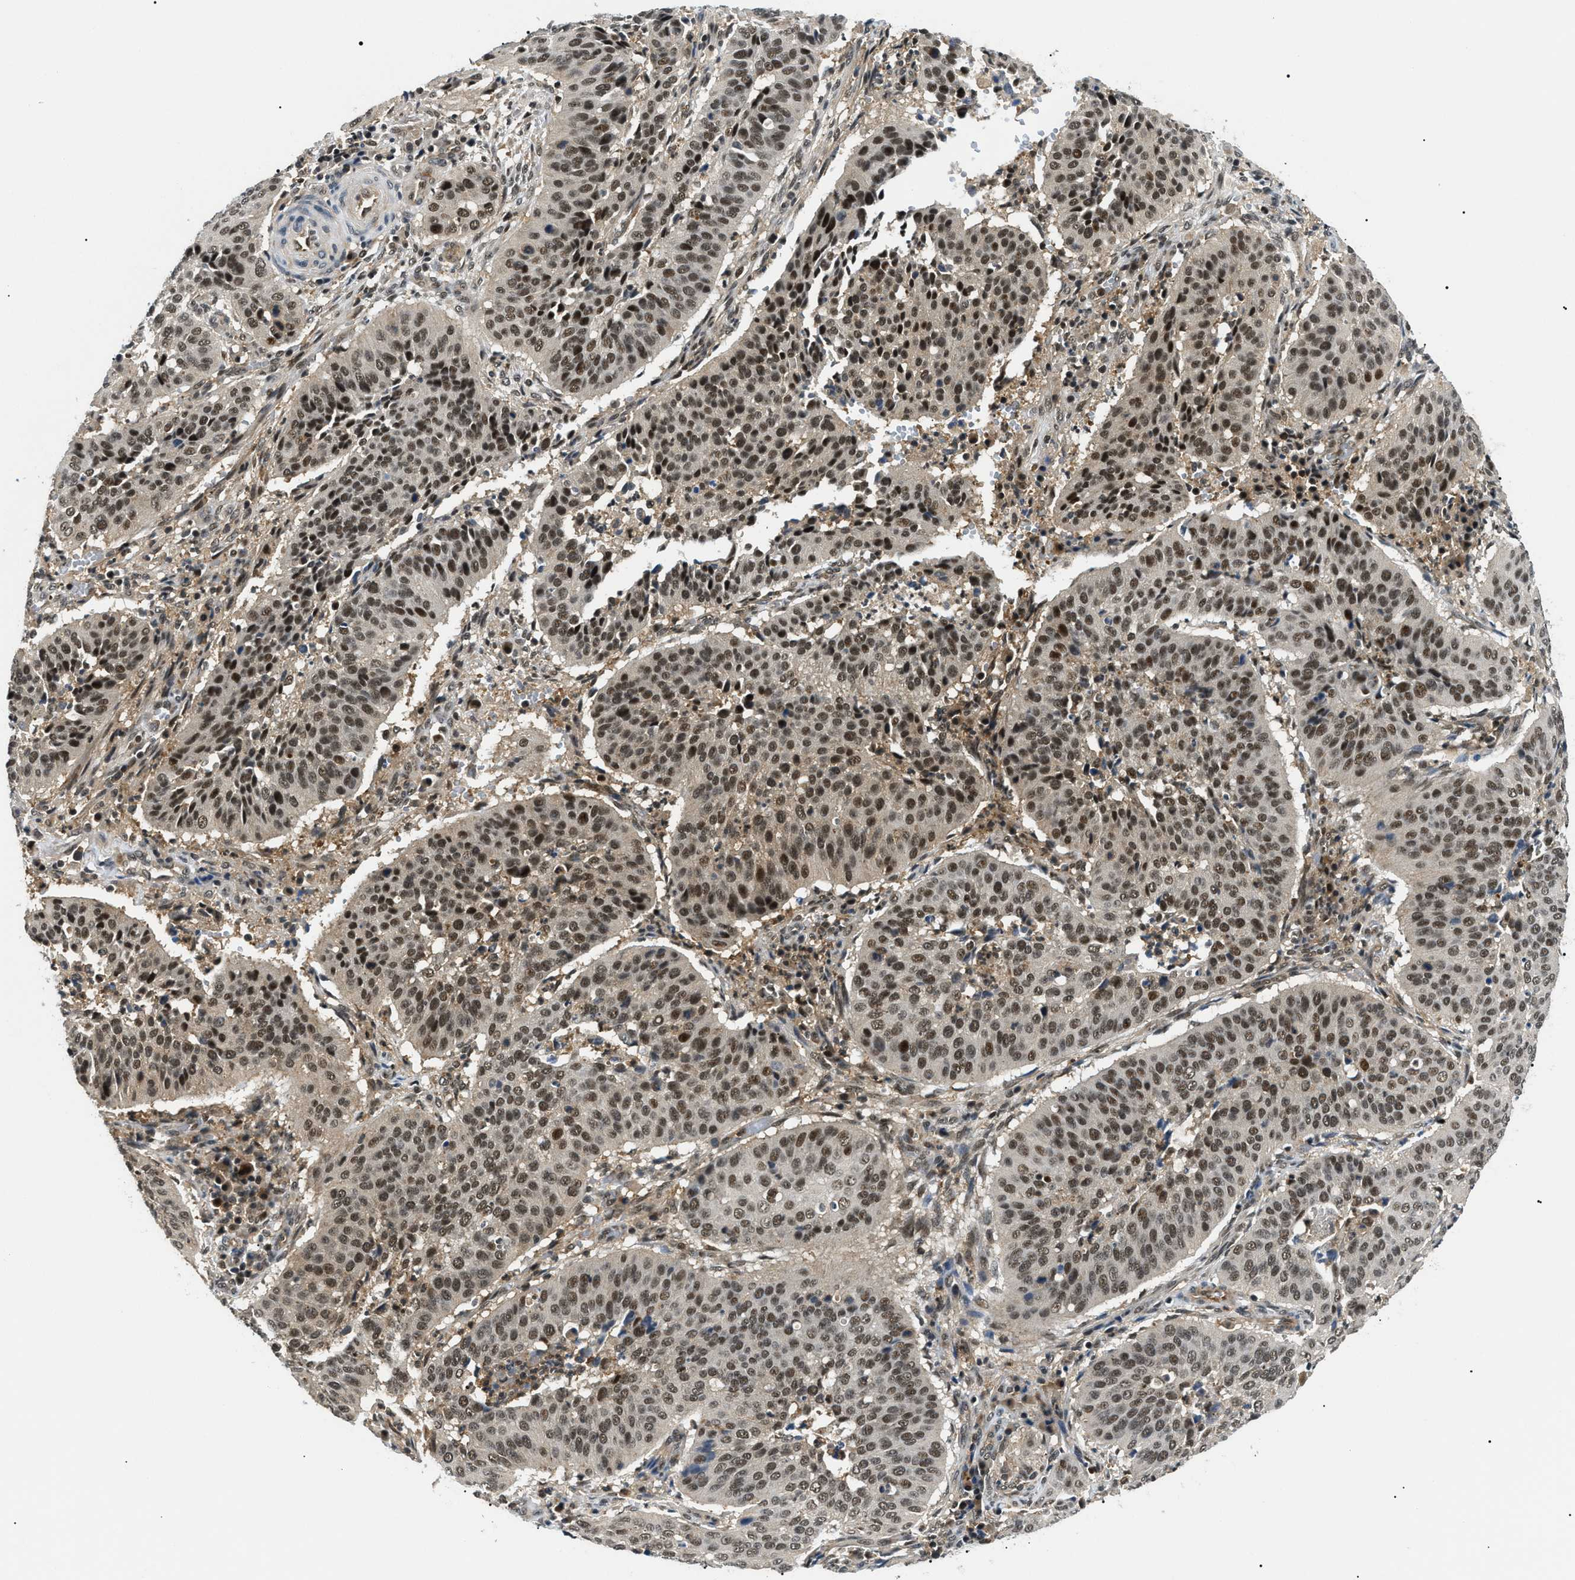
{"staining": {"intensity": "strong", "quantity": ">75%", "location": "cytoplasmic/membranous,nuclear"}, "tissue": "cervical cancer", "cell_type": "Tumor cells", "image_type": "cancer", "snomed": [{"axis": "morphology", "description": "Normal tissue, NOS"}, {"axis": "morphology", "description": "Squamous cell carcinoma, NOS"}, {"axis": "topography", "description": "Cervix"}], "caption": "Immunohistochemistry (IHC) micrograph of neoplastic tissue: squamous cell carcinoma (cervical) stained using IHC reveals high levels of strong protein expression localized specifically in the cytoplasmic/membranous and nuclear of tumor cells, appearing as a cytoplasmic/membranous and nuclear brown color.", "gene": "RBM15", "patient": {"sex": "female", "age": 39}}